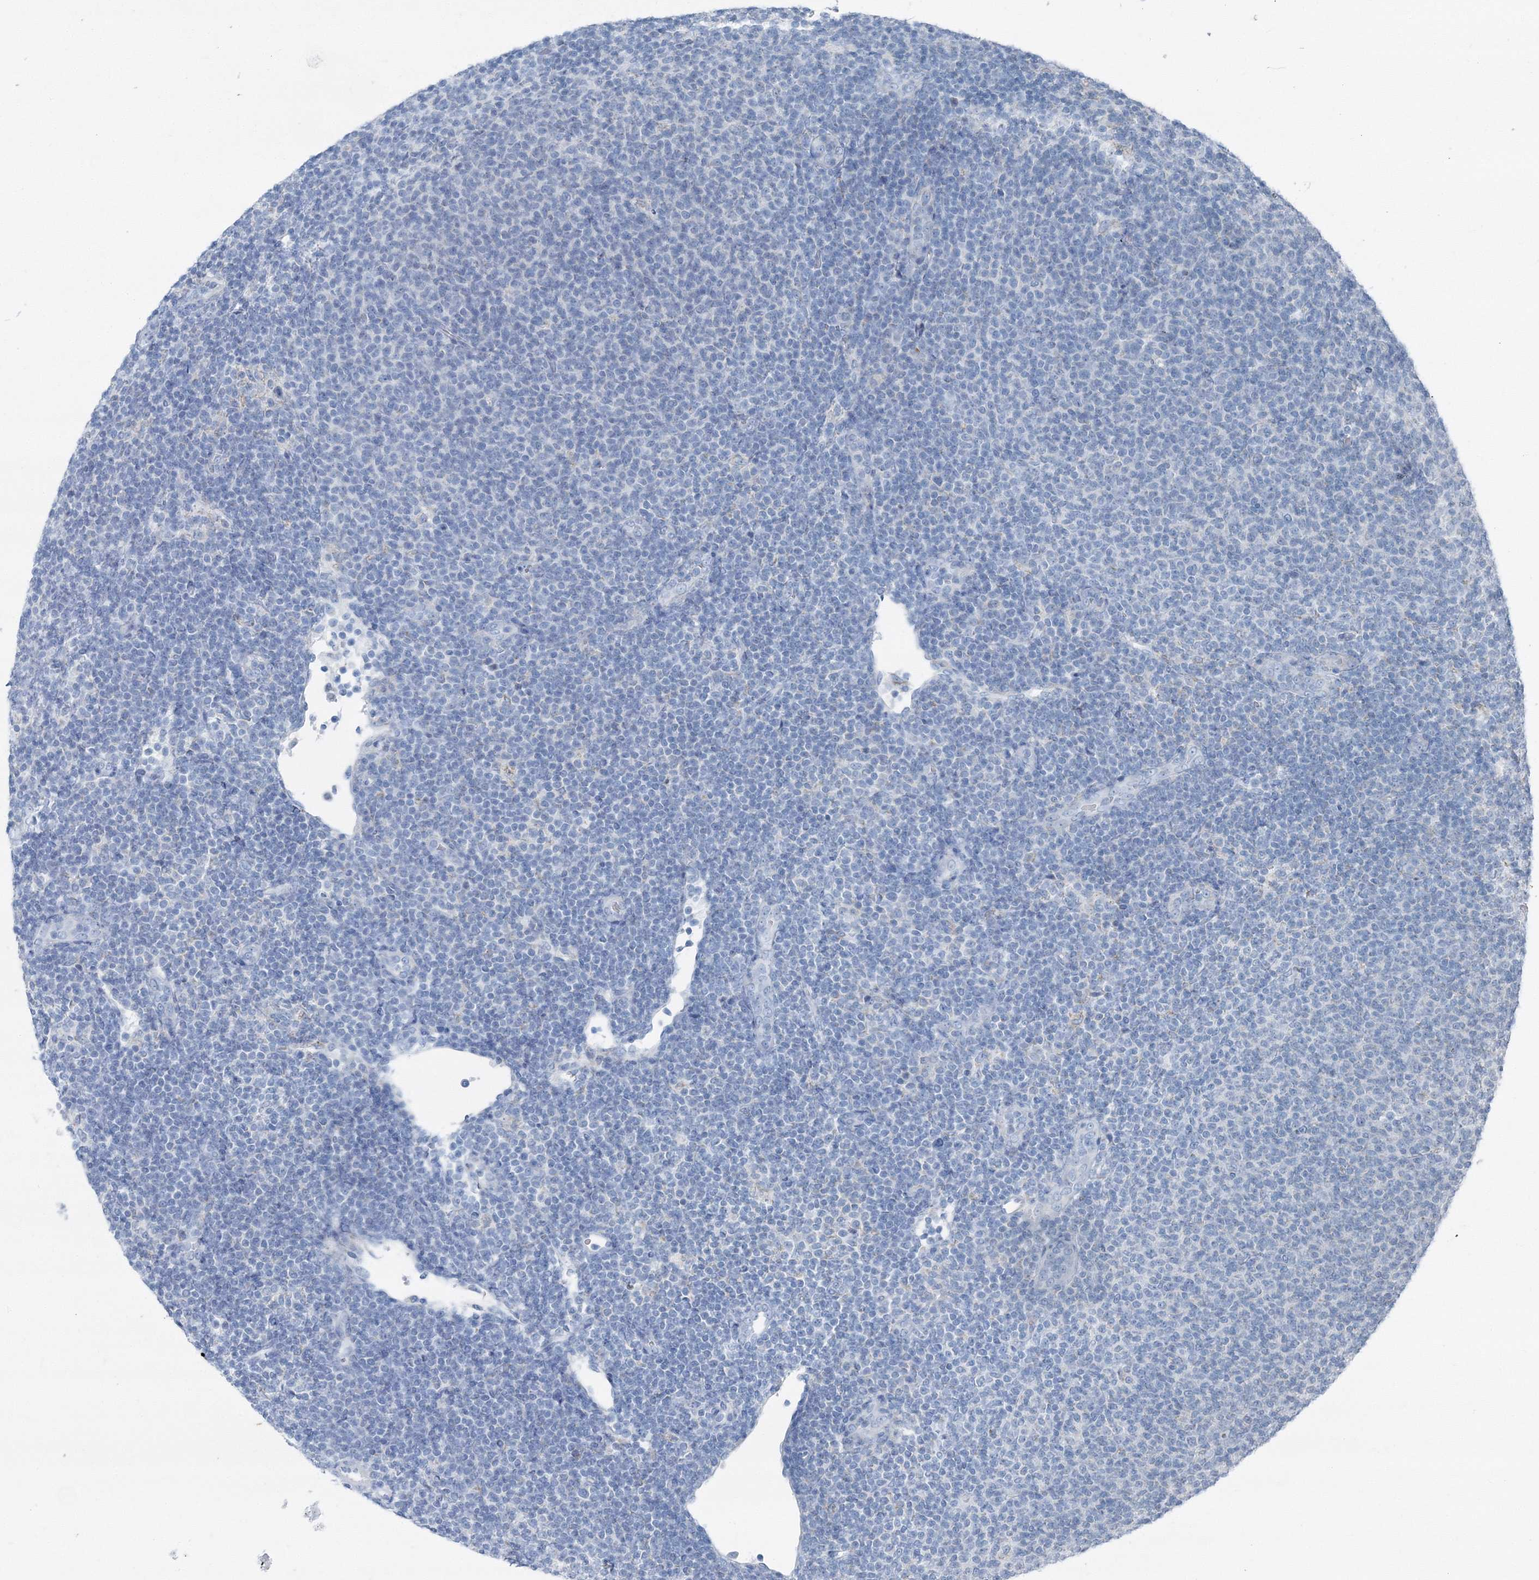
{"staining": {"intensity": "negative", "quantity": "none", "location": "none"}, "tissue": "lymphoma", "cell_type": "Tumor cells", "image_type": "cancer", "snomed": [{"axis": "morphology", "description": "Malignant lymphoma, non-Hodgkin's type, Low grade"}, {"axis": "topography", "description": "Lymph node"}], "caption": "This is a micrograph of IHC staining of malignant lymphoma, non-Hodgkin's type (low-grade), which shows no positivity in tumor cells.", "gene": "GABARAPL2", "patient": {"sex": "male", "age": 66}}